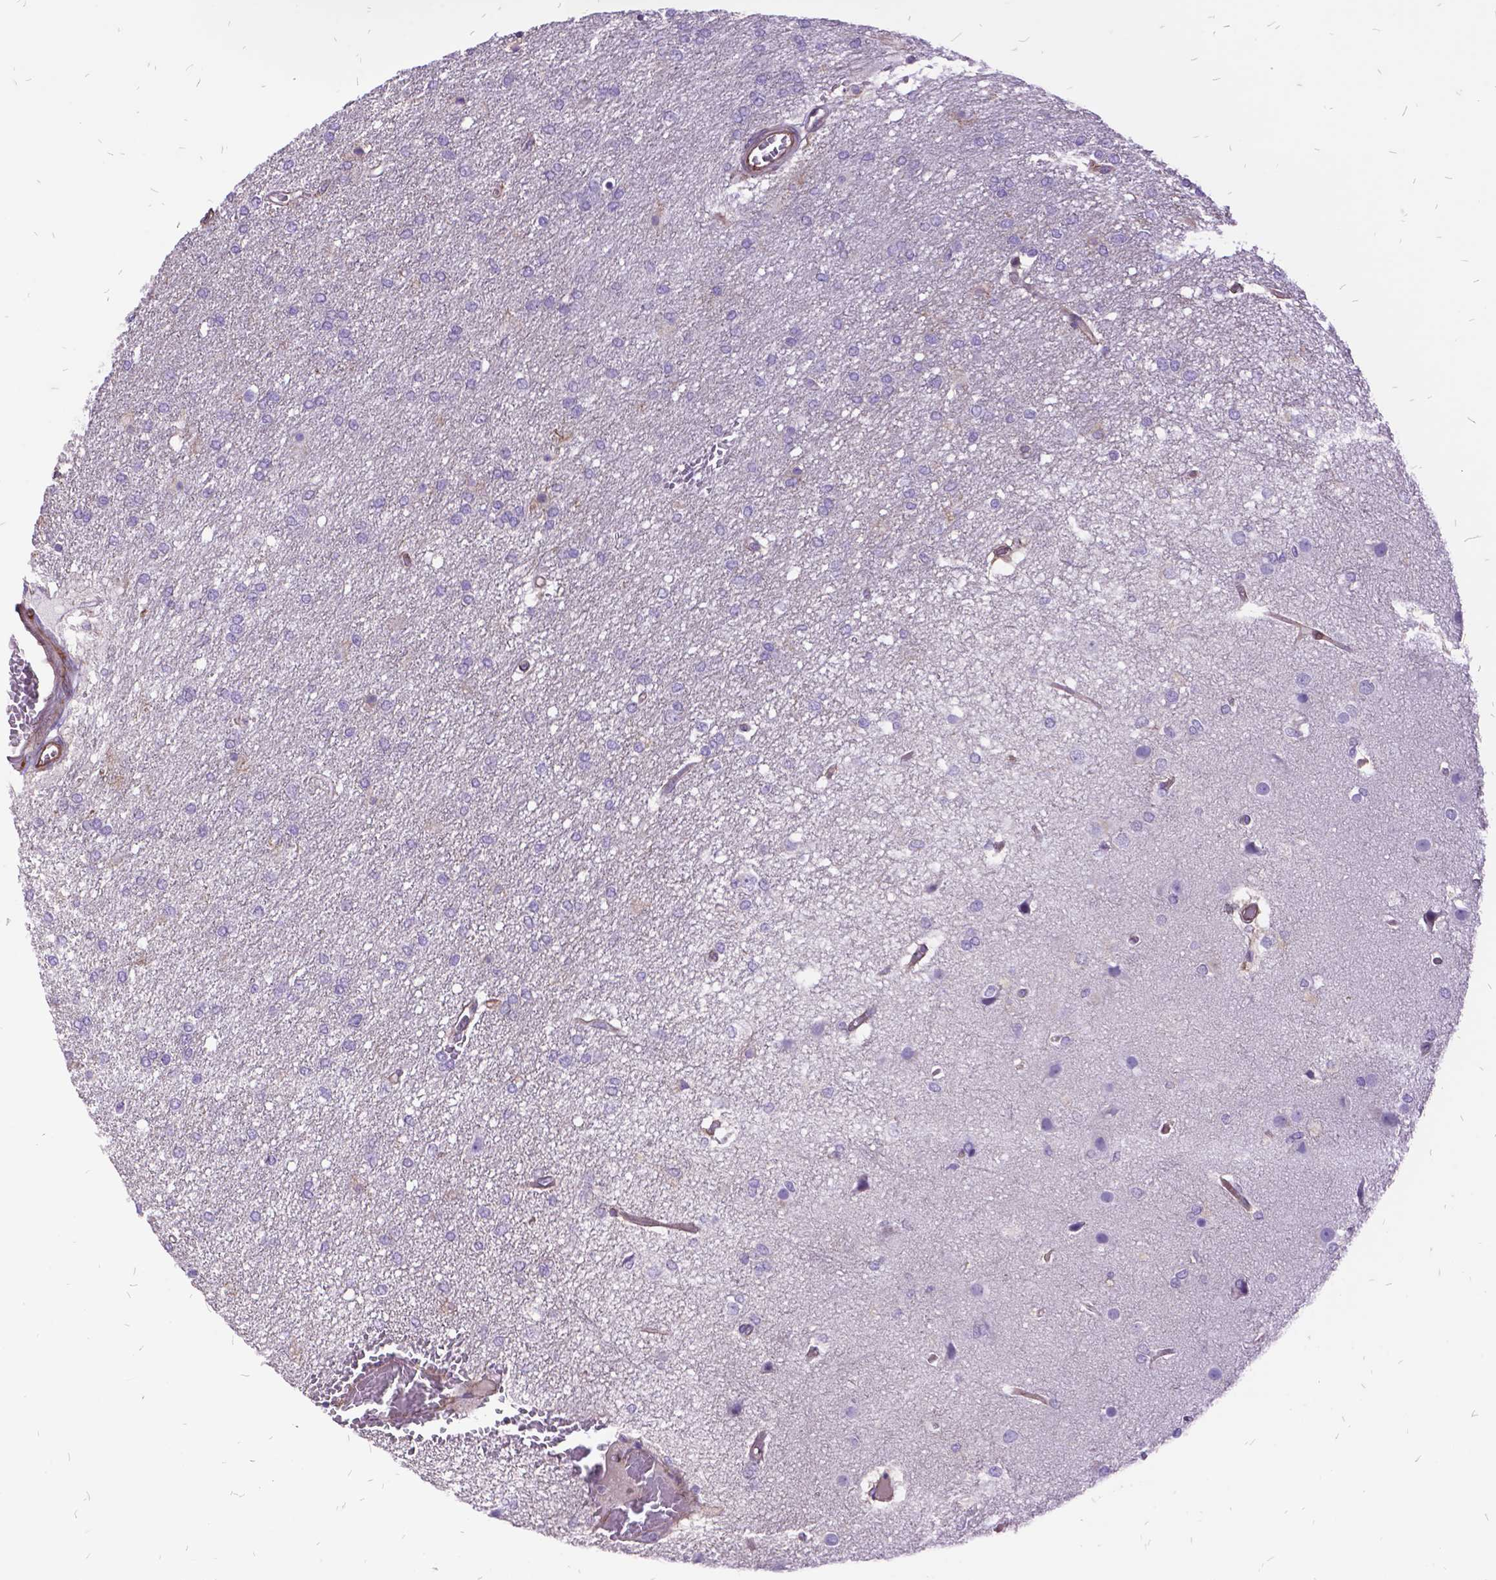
{"staining": {"intensity": "negative", "quantity": "none", "location": "none"}, "tissue": "glioma", "cell_type": "Tumor cells", "image_type": "cancer", "snomed": [{"axis": "morphology", "description": "Glioma, malignant, High grade"}, {"axis": "topography", "description": "Brain"}], "caption": "Immunohistochemical staining of human high-grade glioma (malignant) exhibits no significant positivity in tumor cells.", "gene": "GRB7", "patient": {"sex": "female", "age": 61}}